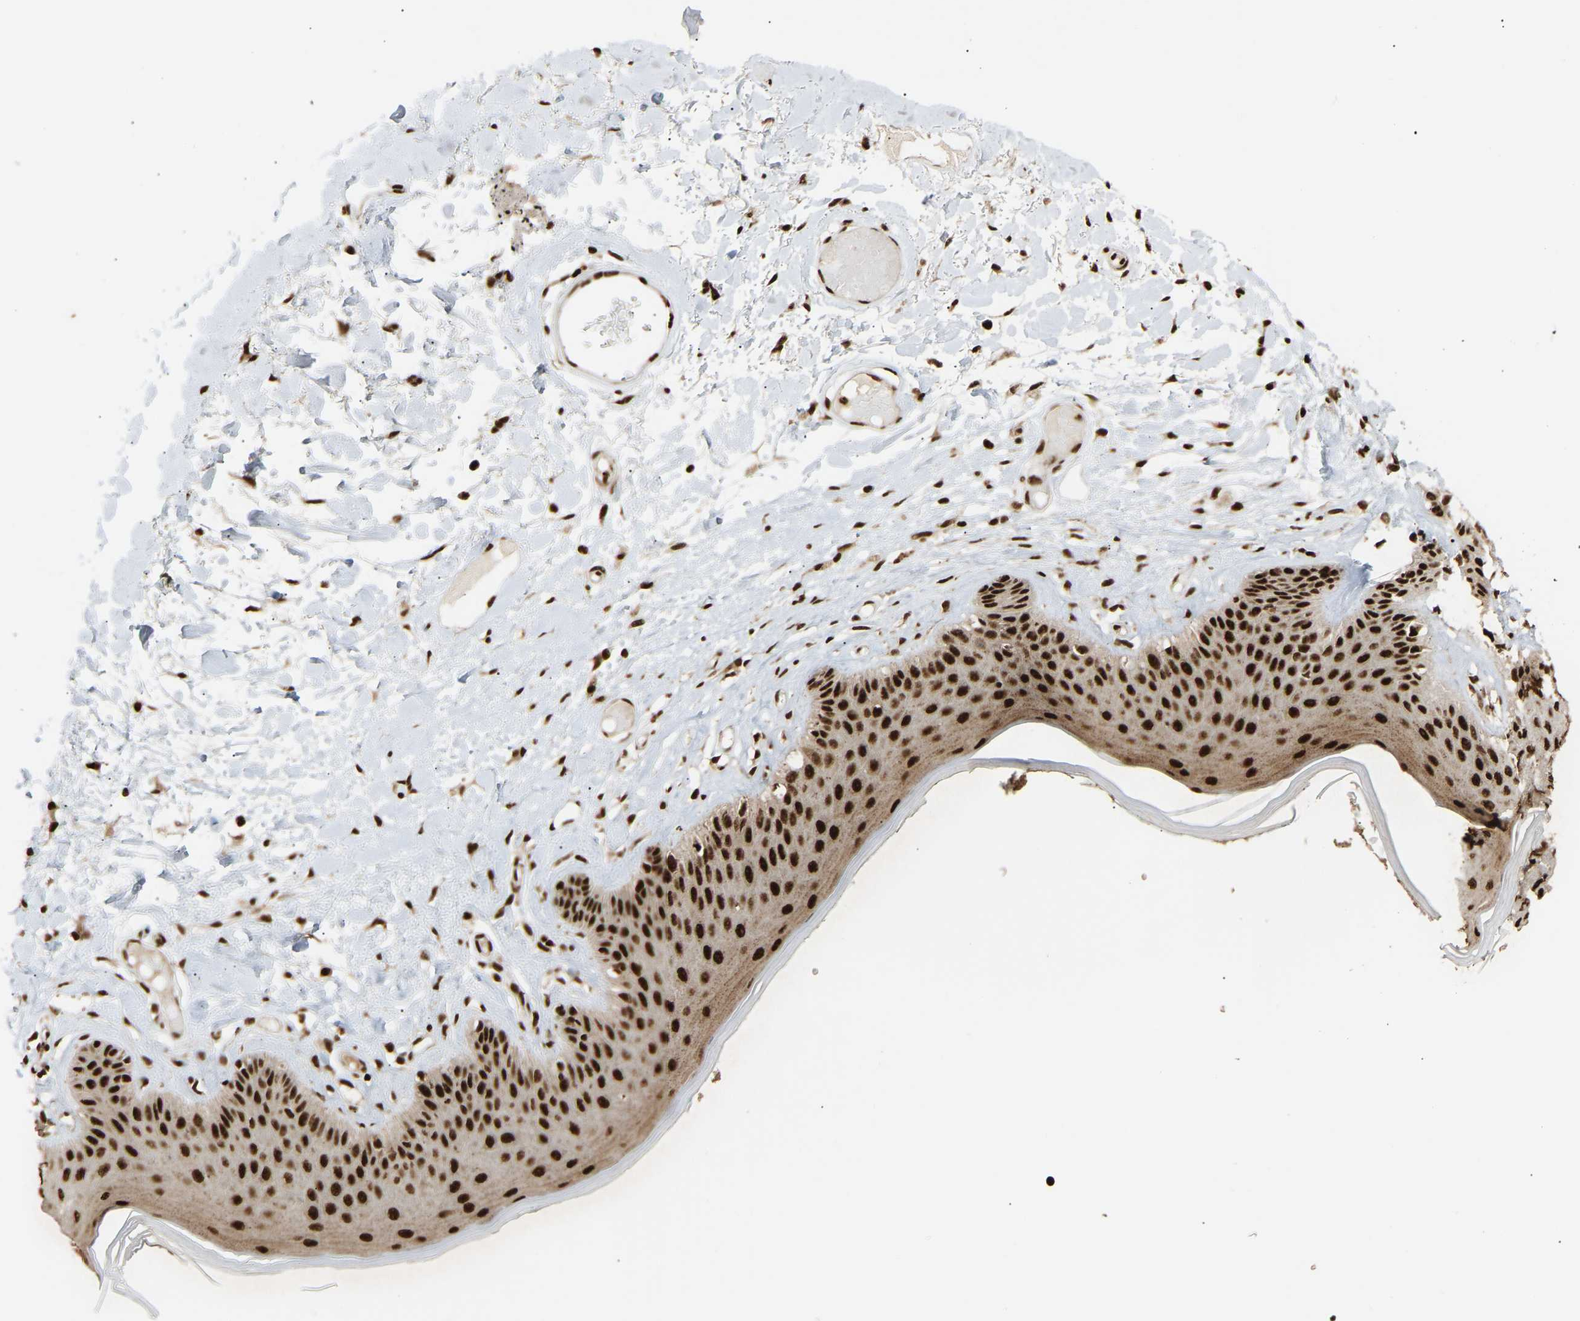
{"staining": {"intensity": "strong", "quantity": ">75%", "location": "cytoplasmic/membranous,nuclear"}, "tissue": "skin", "cell_type": "Epidermal cells", "image_type": "normal", "snomed": [{"axis": "morphology", "description": "Normal tissue, NOS"}, {"axis": "topography", "description": "Vulva"}], "caption": "The image exhibits a brown stain indicating the presence of a protein in the cytoplasmic/membranous,nuclear of epidermal cells in skin. The protein is shown in brown color, while the nuclei are stained blue.", "gene": "ALYREF", "patient": {"sex": "female", "age": 73}}